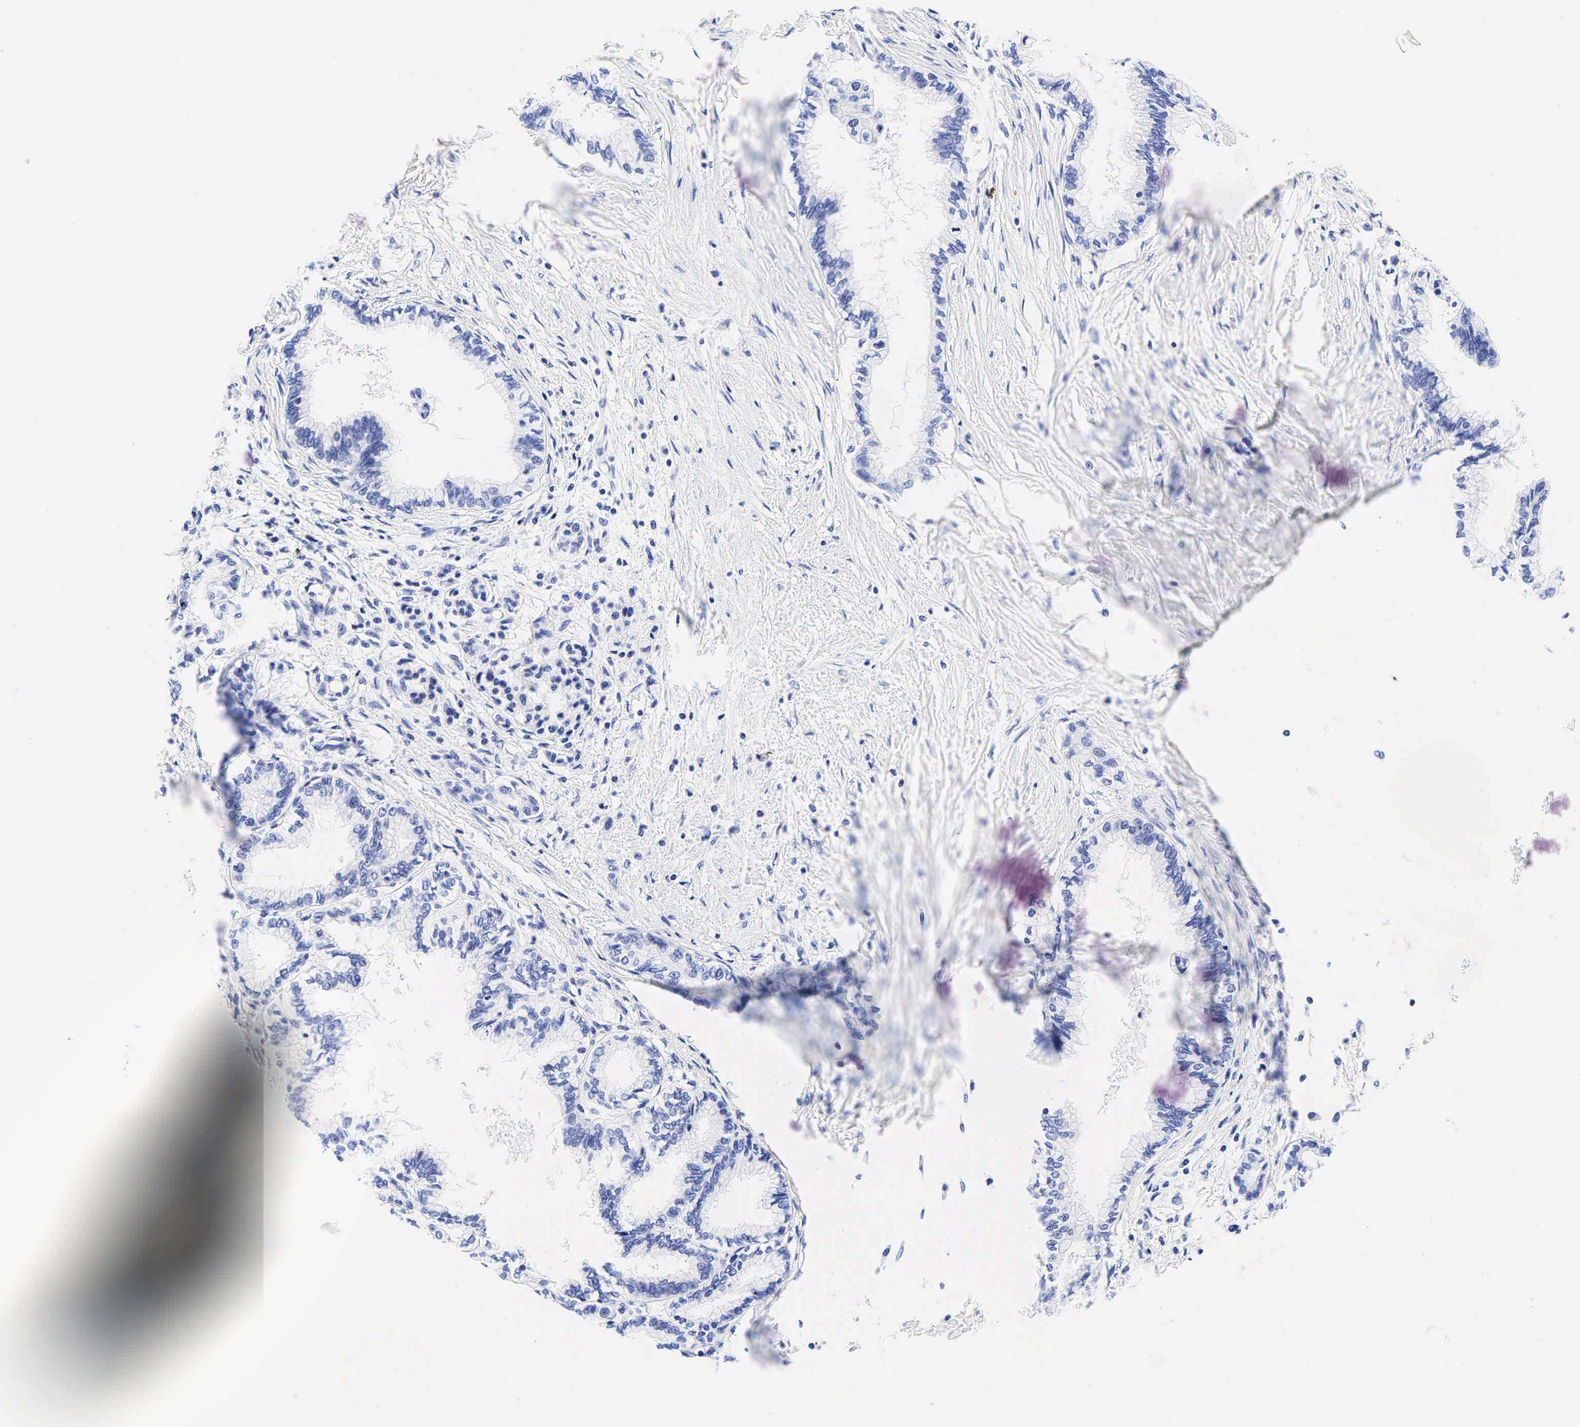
{"staining": {"intensity": "negative", "quantity": "none", "location": "none"}, "tissue": "pancreatic cancer", "cell_type": "Tumor cells", "image_type": "cancer", "snomed": [{"axis": "morphology", "description": "Adenocarcinoma, NOS"}, {"axis": "topography", "description": "Pancreas"}], "caption": "DAB immunohistochemical staining of human adenocarcinoma (pancreatic) demonstrates no significant expression in tumor cells.", "gene": "ESR1", "patient": {"sex": "female", "age": 64}}